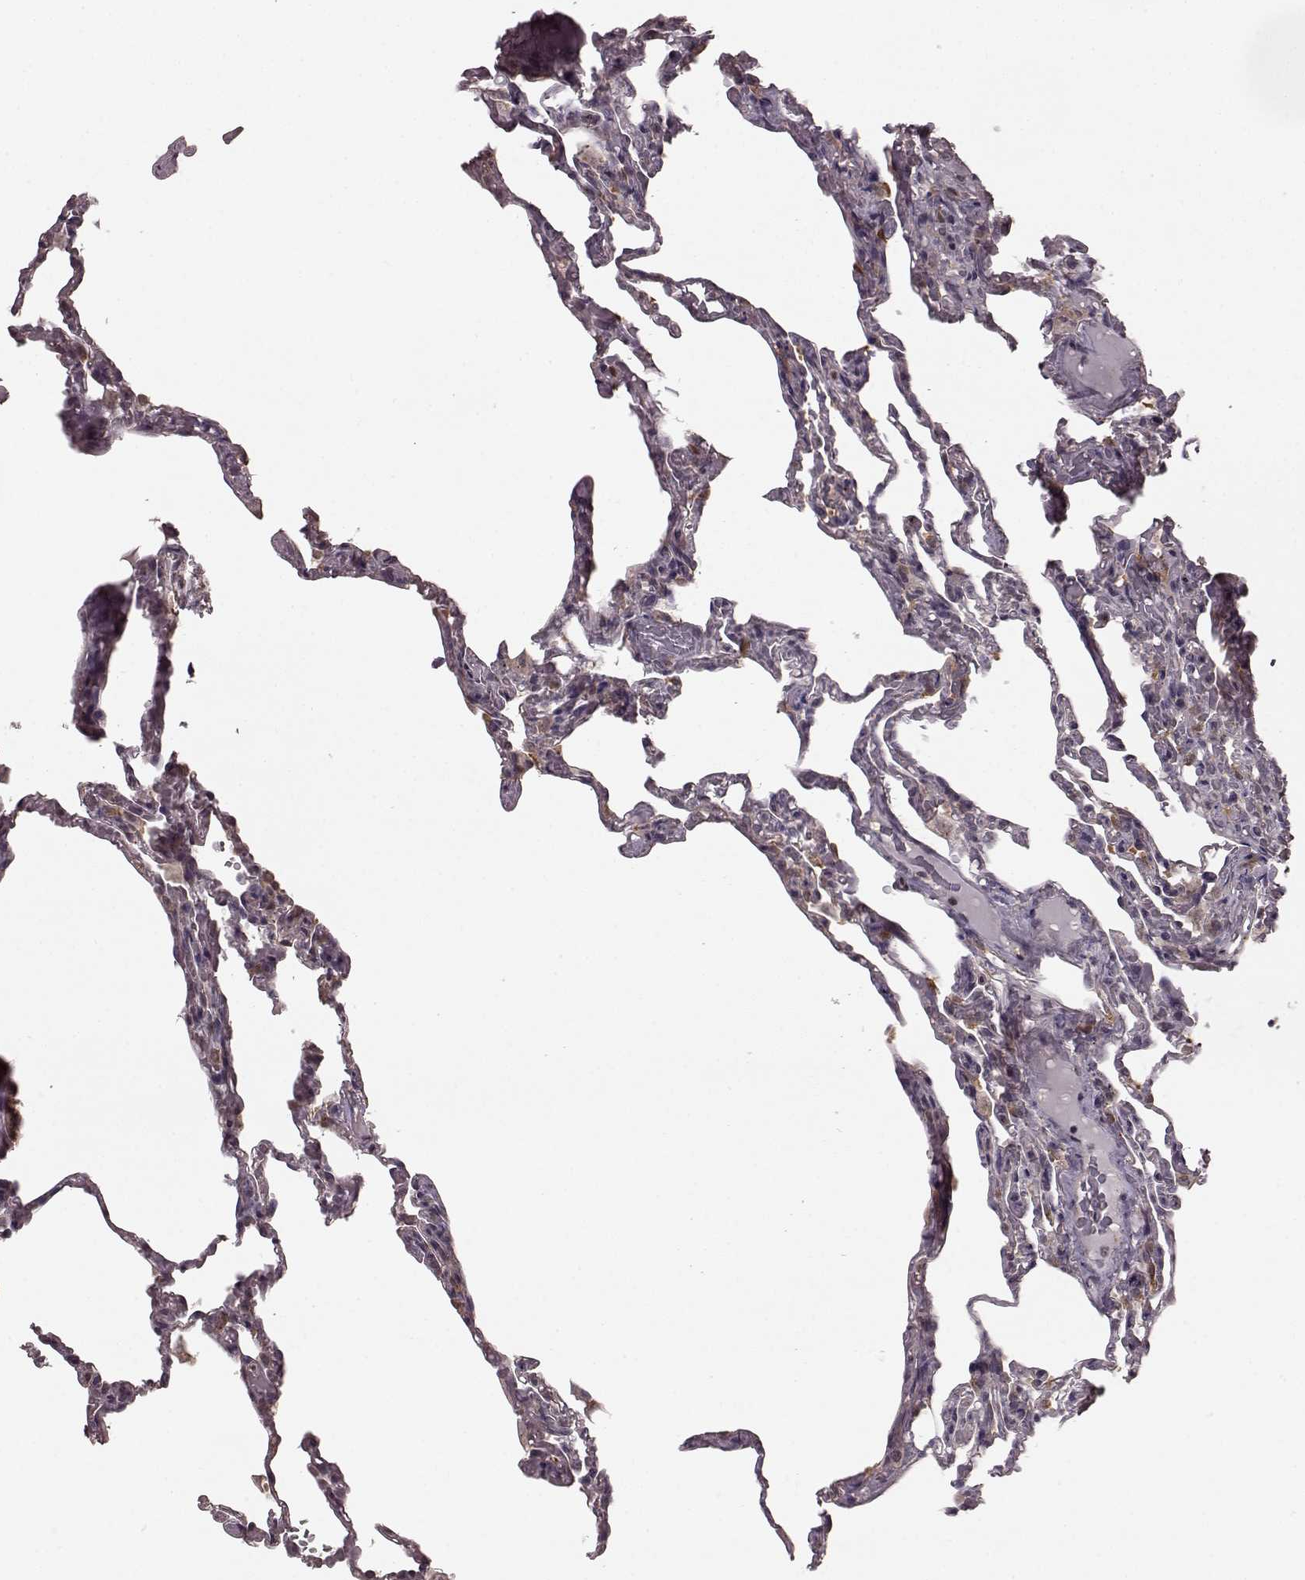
{"staining": {"intensity": "negative", "quantity": "none", "location": "none"}, "tissue": "lung", "cell_type": "Alveolar cells", "image_type": "normal", "snomed": [{"axis": "morphology", "description": "Normal tissue, NOS"}, {"axis": "topography", "description": "Lung"}], "caption": "Alveolar cells are negative for brown protein staining in normal lung. (DAB (3,3'-diaminobenzidine) immunohistochemistry visualized using brightfield microscopy, high magnification).", "gene": "GSS", "patient": {"sex": "female", "age": 43}}